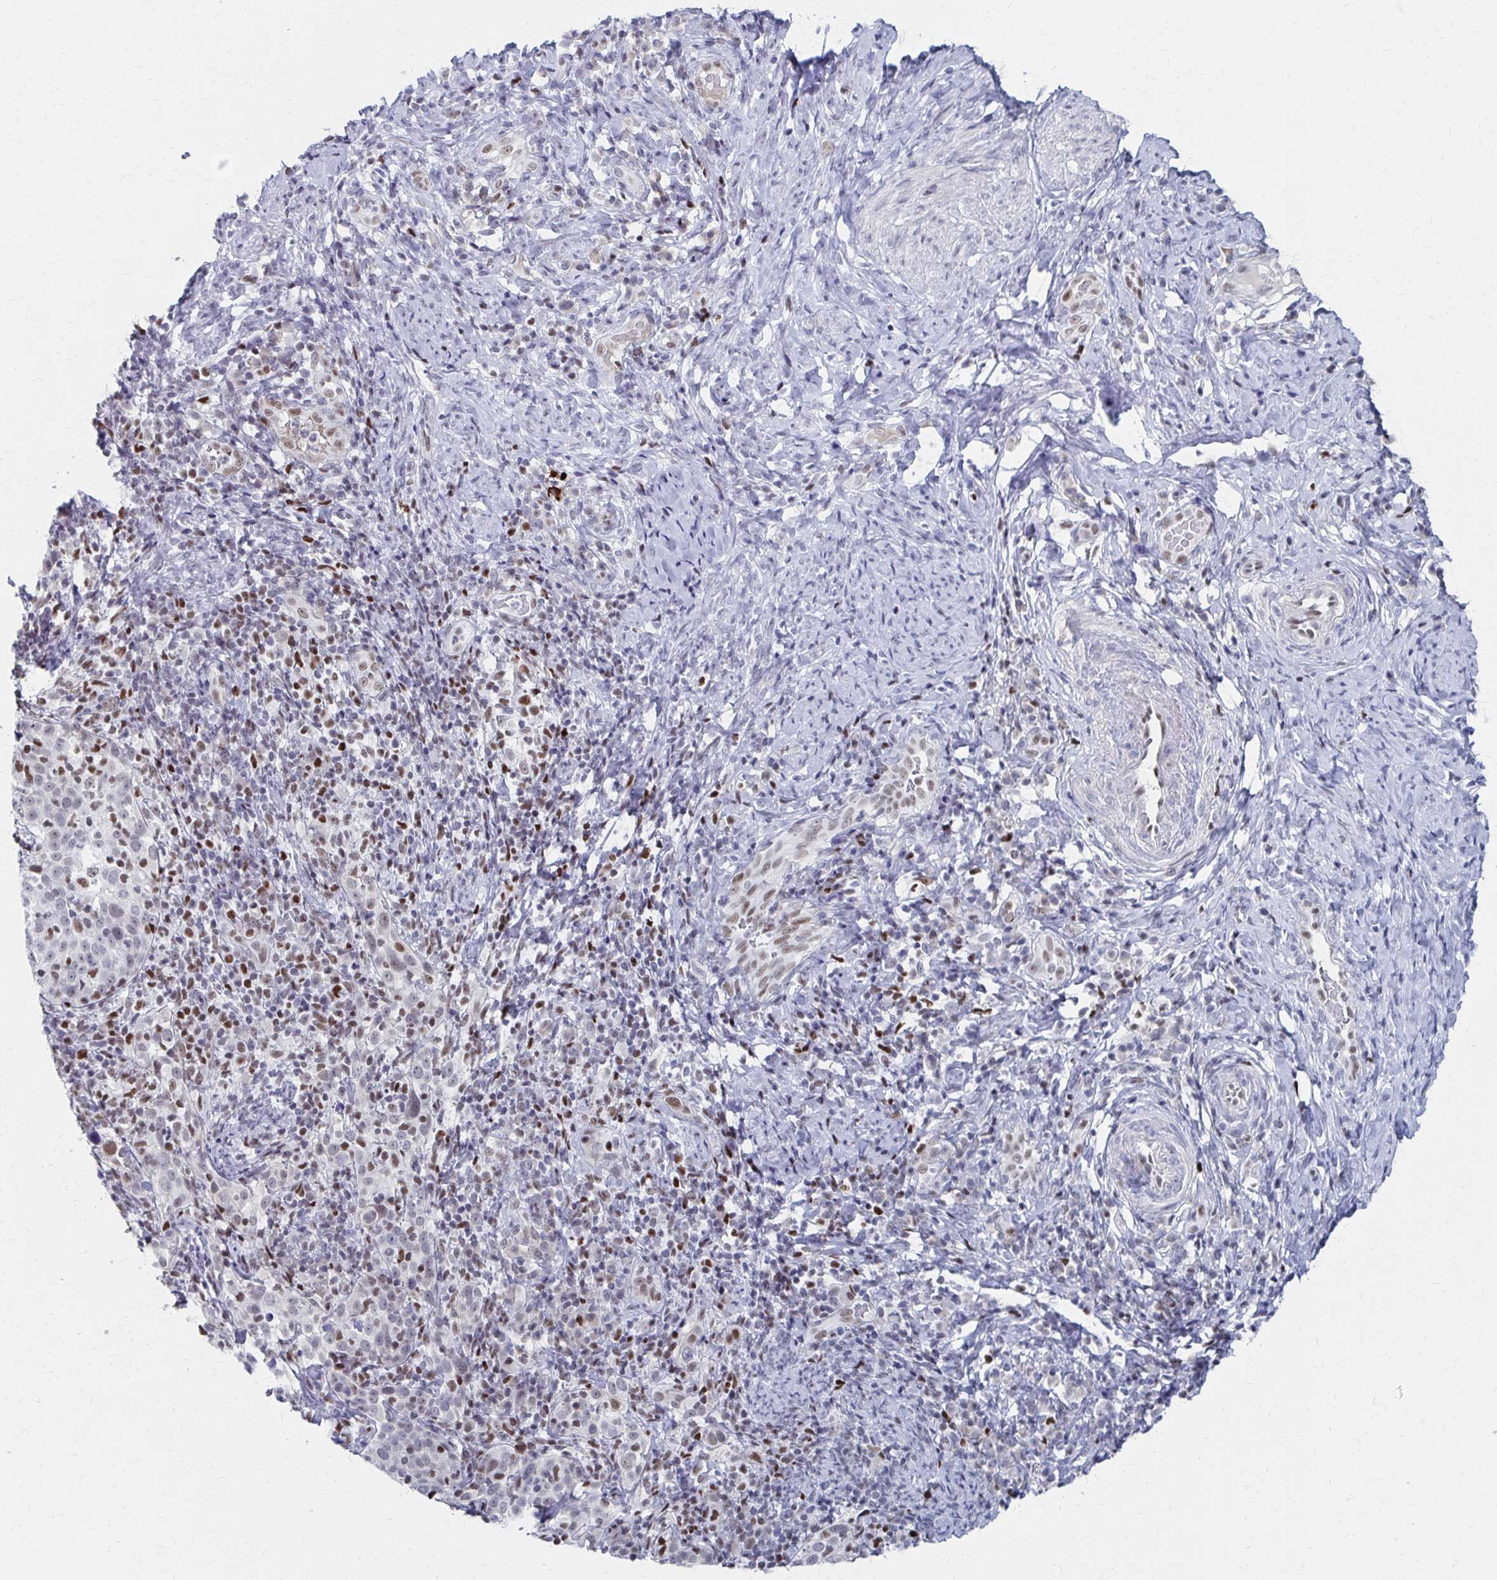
{"staining": {"intensity": "weak", "quantity": "25%-75%", "location": "nuclear"}, "tissue": "cervical cancer", "cell_type": "Tumor cells", "image_type": "cancer", "snomed": [{"axis": "morphology", "description": "Squamous cell carcinoma, NOS"}, {"axis": "topography", "description": "Cervix"}], "caption": "Squamous cell carcinoma (cervical) stained for a protein displays weak nuclear positivity in tumor cells. (IHC, brightfield microscopy, high magnification).", "gene": "CDIN1", "patient": {"sex": "female", "age": 75}}